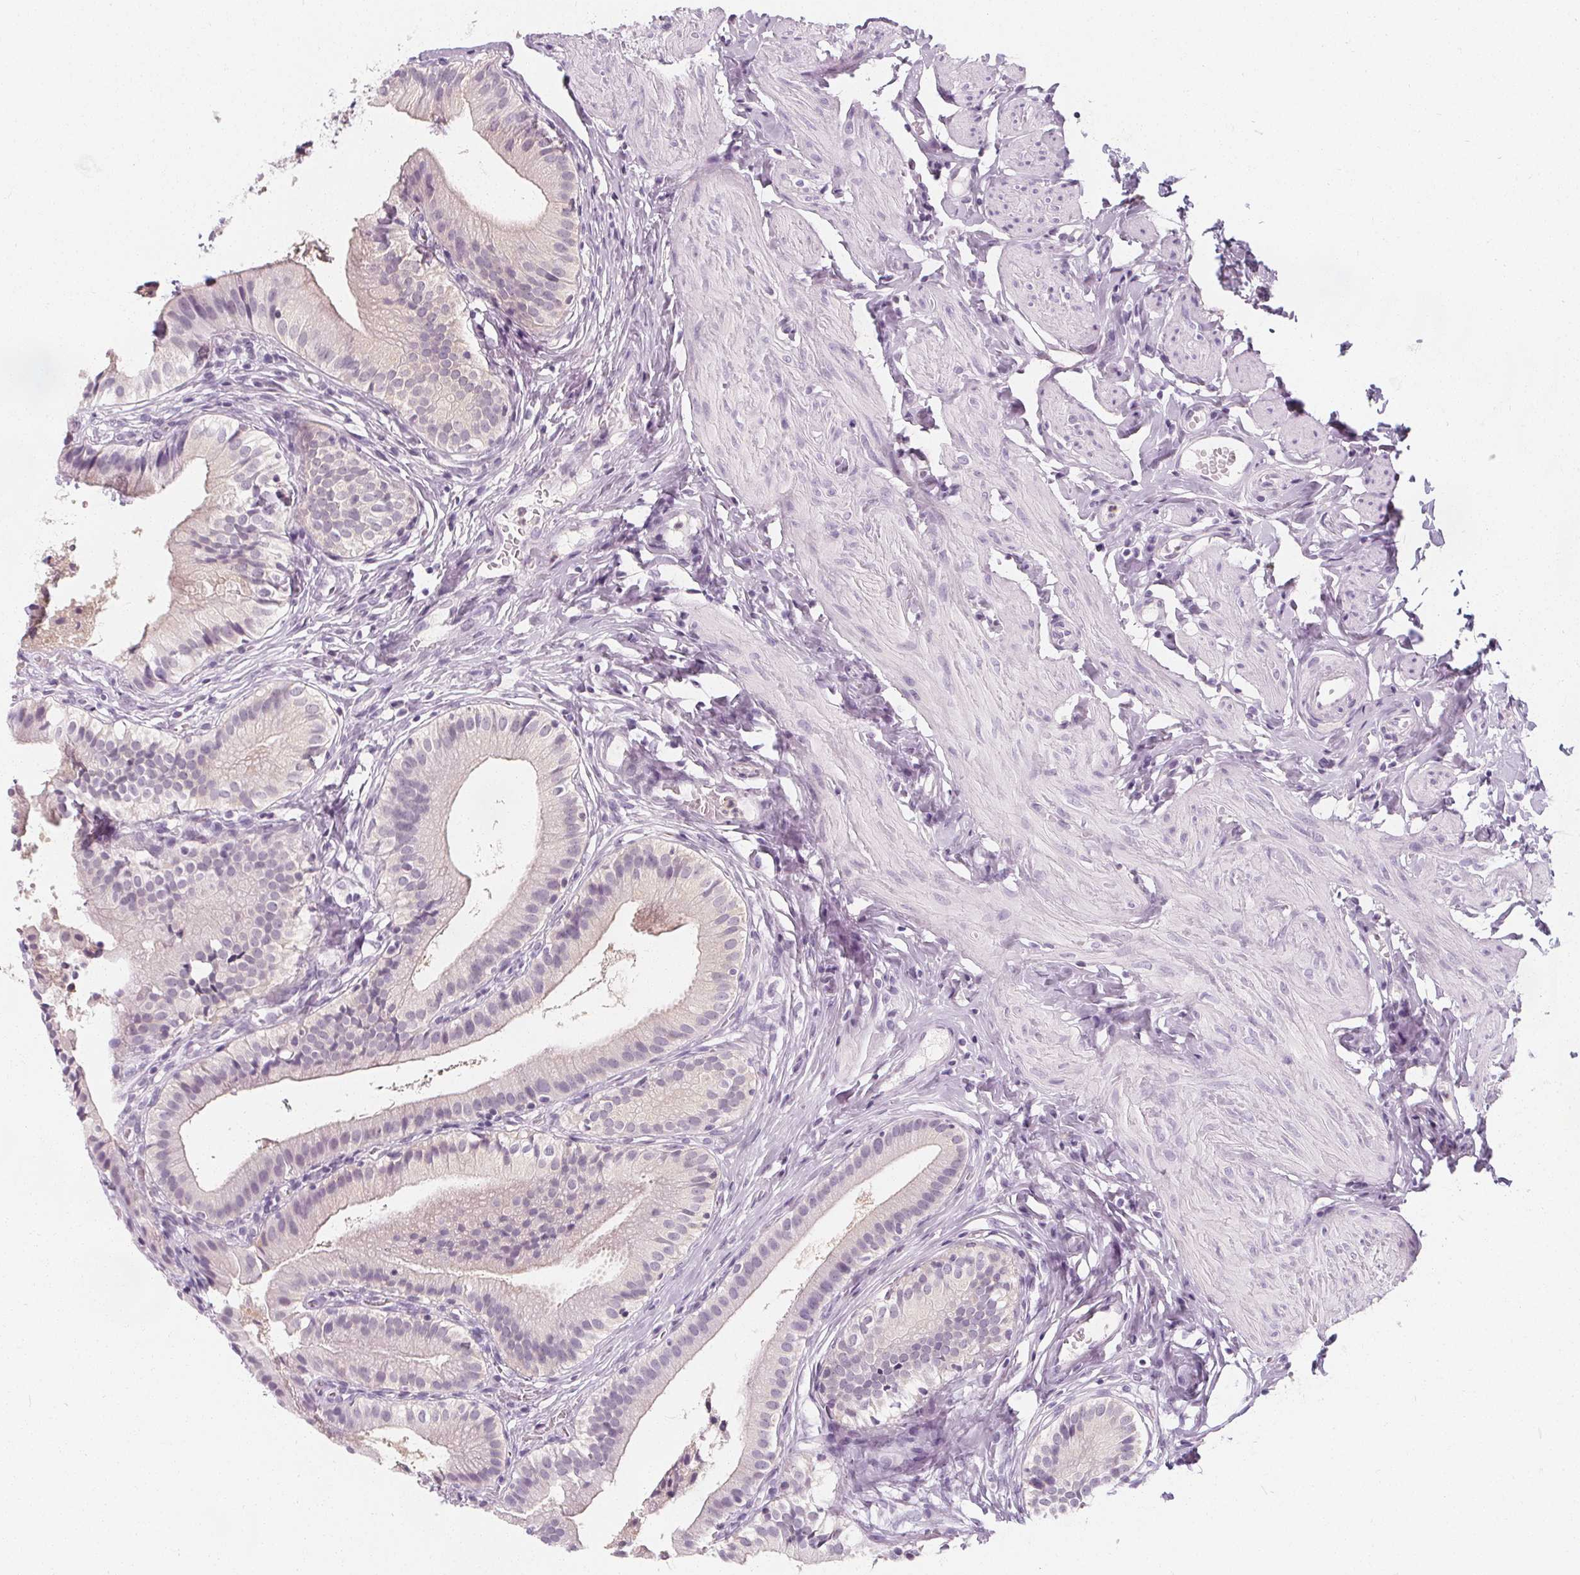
{"staining": {"intensity": "negative", "quantity": "none", "location": "none"}, "tissue": "gallbladder", "cell_type": "Glandular cells", "image_type": "normal", "snomed": [{"axis": "morphology", "description": "Normal tissue, NOS"}, {"axis": "topography", "description": "Gallbladder"}], "caption": "High power microscopy image of an IHC micrograph of normal gallbladder, revealing no significant expression in glandular cells. (DAB (3,3'-diaminobenzidine) IHC, high magnification).", "gene": "UGP2", "patient": {"sex": "female", "age": 47}}